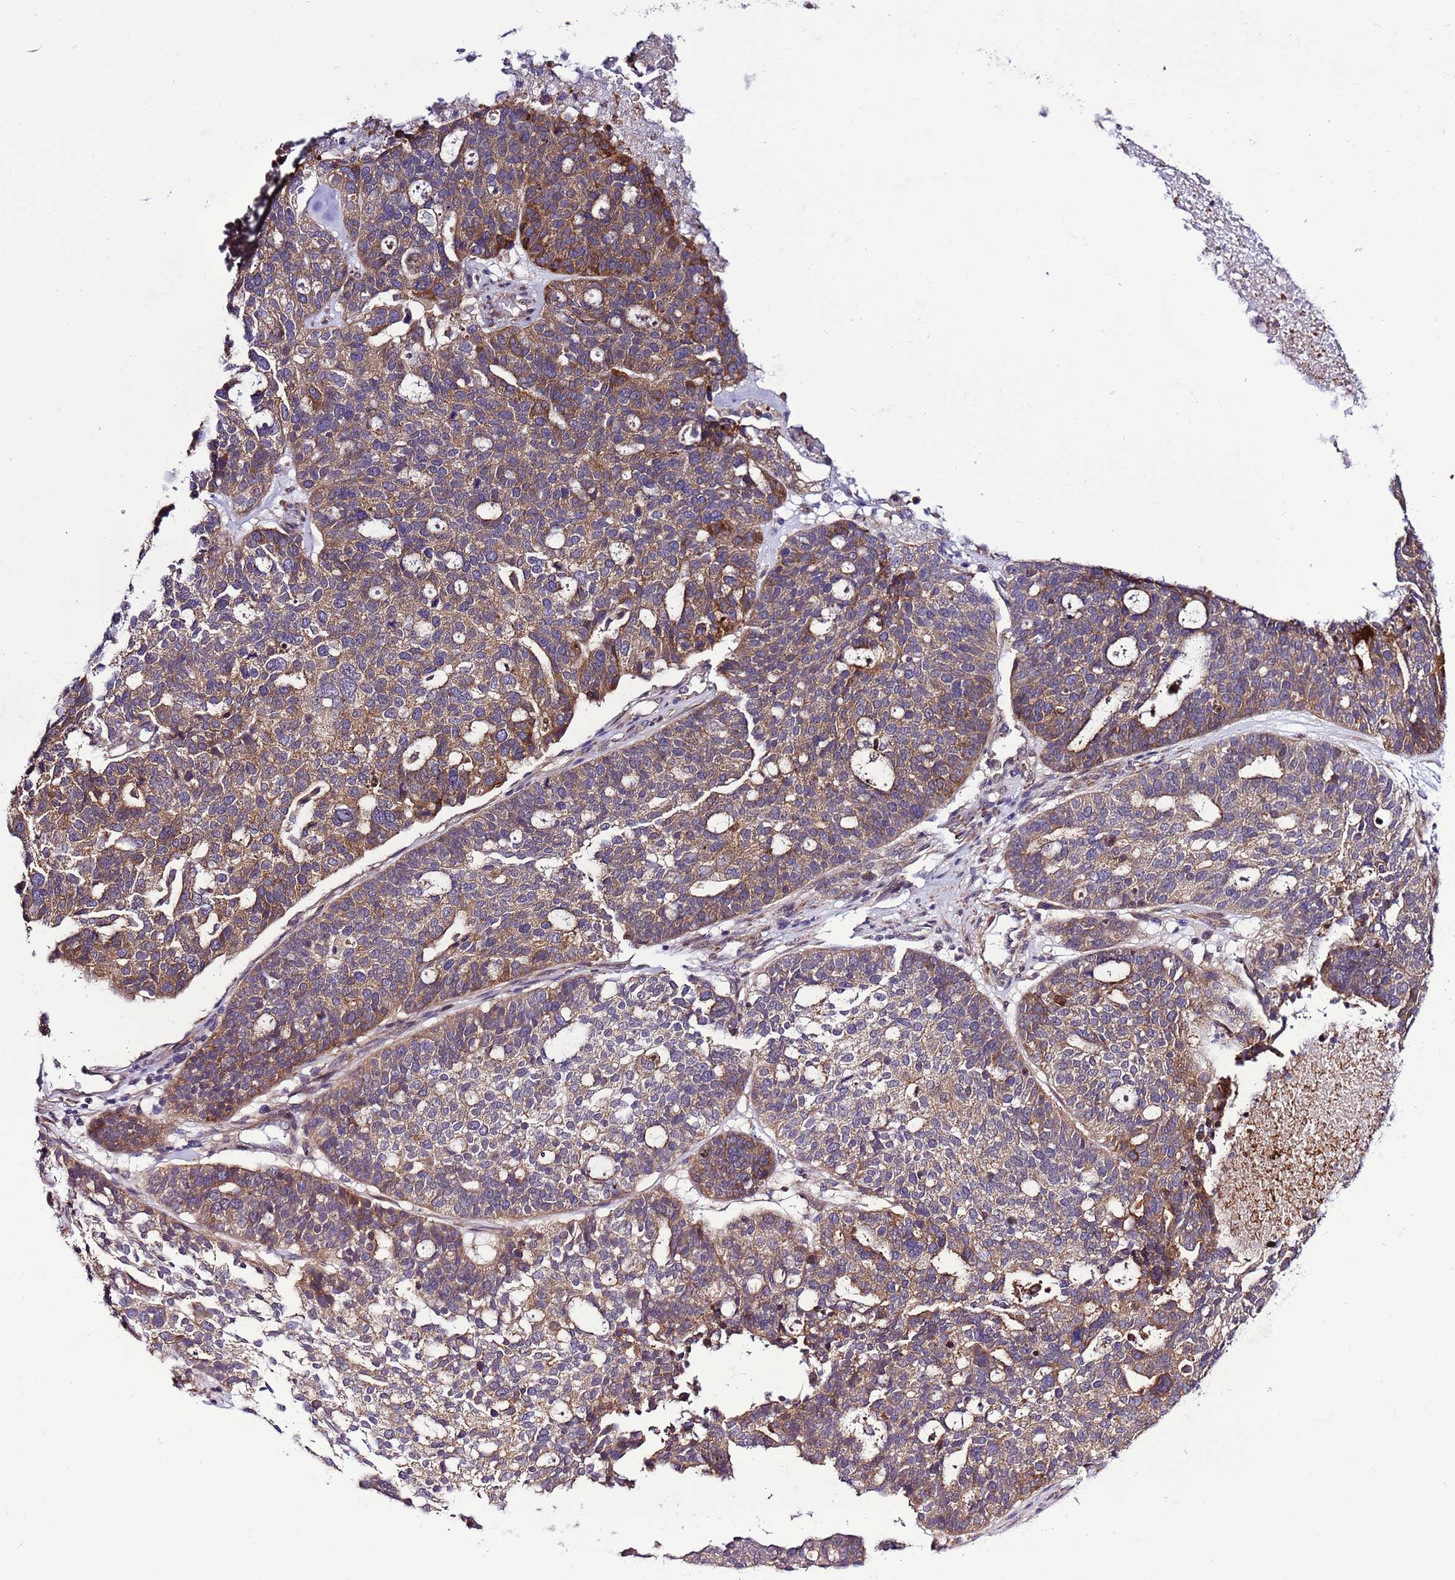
{"staining": {"intensity": "moderate", "quantity": ">75%", "location": "cytoplasmic/membranous"}, "tissue": "ovarian cancer", "cell_type": "Tumor cells", "image_type": "cancer", "snomed": [{"axis": "morphology", "description": "Cystadenocarcinoma, serous, NOS"}, {"axis": "topography", "description": "Ovary"}], "caption": "Ovarian cancer (serous cystadenocarcinoma) tissue exhibits moderate cytoplasmic/membranous positivity in approximately >75% of tumor cells", "gene": "GEN1", "patient": {"sex": "female", "age": 59}}